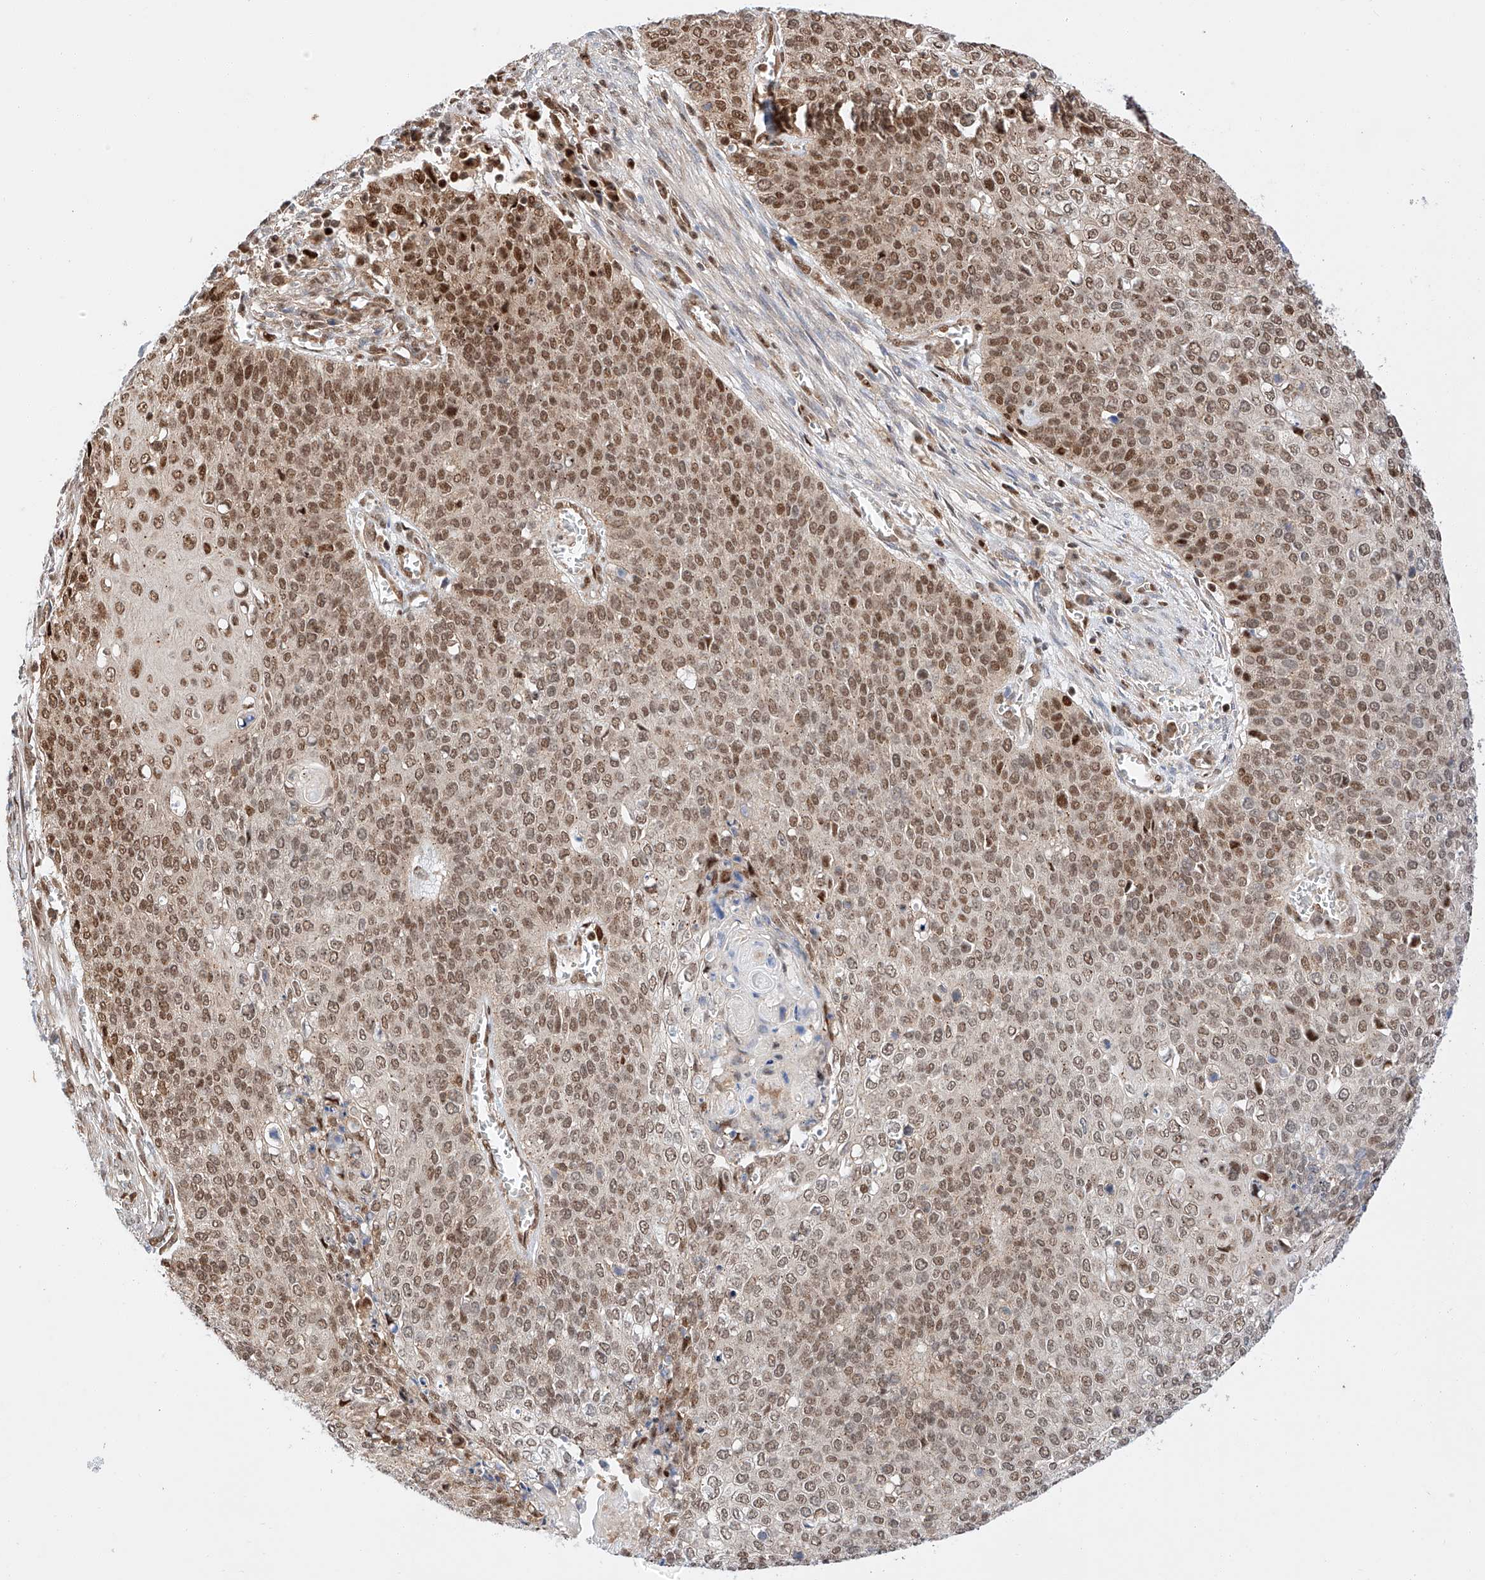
{"staining": {"intensity": "moderate", "quantity": ">75%", "location": "nuclear"}, "tissue": "cervical cancer", "cell_type": "Tumor cells", "image_type": "cancer", "snomed": [{"axis": "morphology", "description": "Squamous cell carcinoma, NOS"}, {"axis": "topography", "description": "Cervix"}], "caption": "About >75% of tumor cells in squamous cell carcinoma (cervical) demonstrate moderate nuclear protein positivity as visualized by brown immunohistochemical staining.", "gene": "HDAC9", "patient": {"sex": "female", "age": 39}}